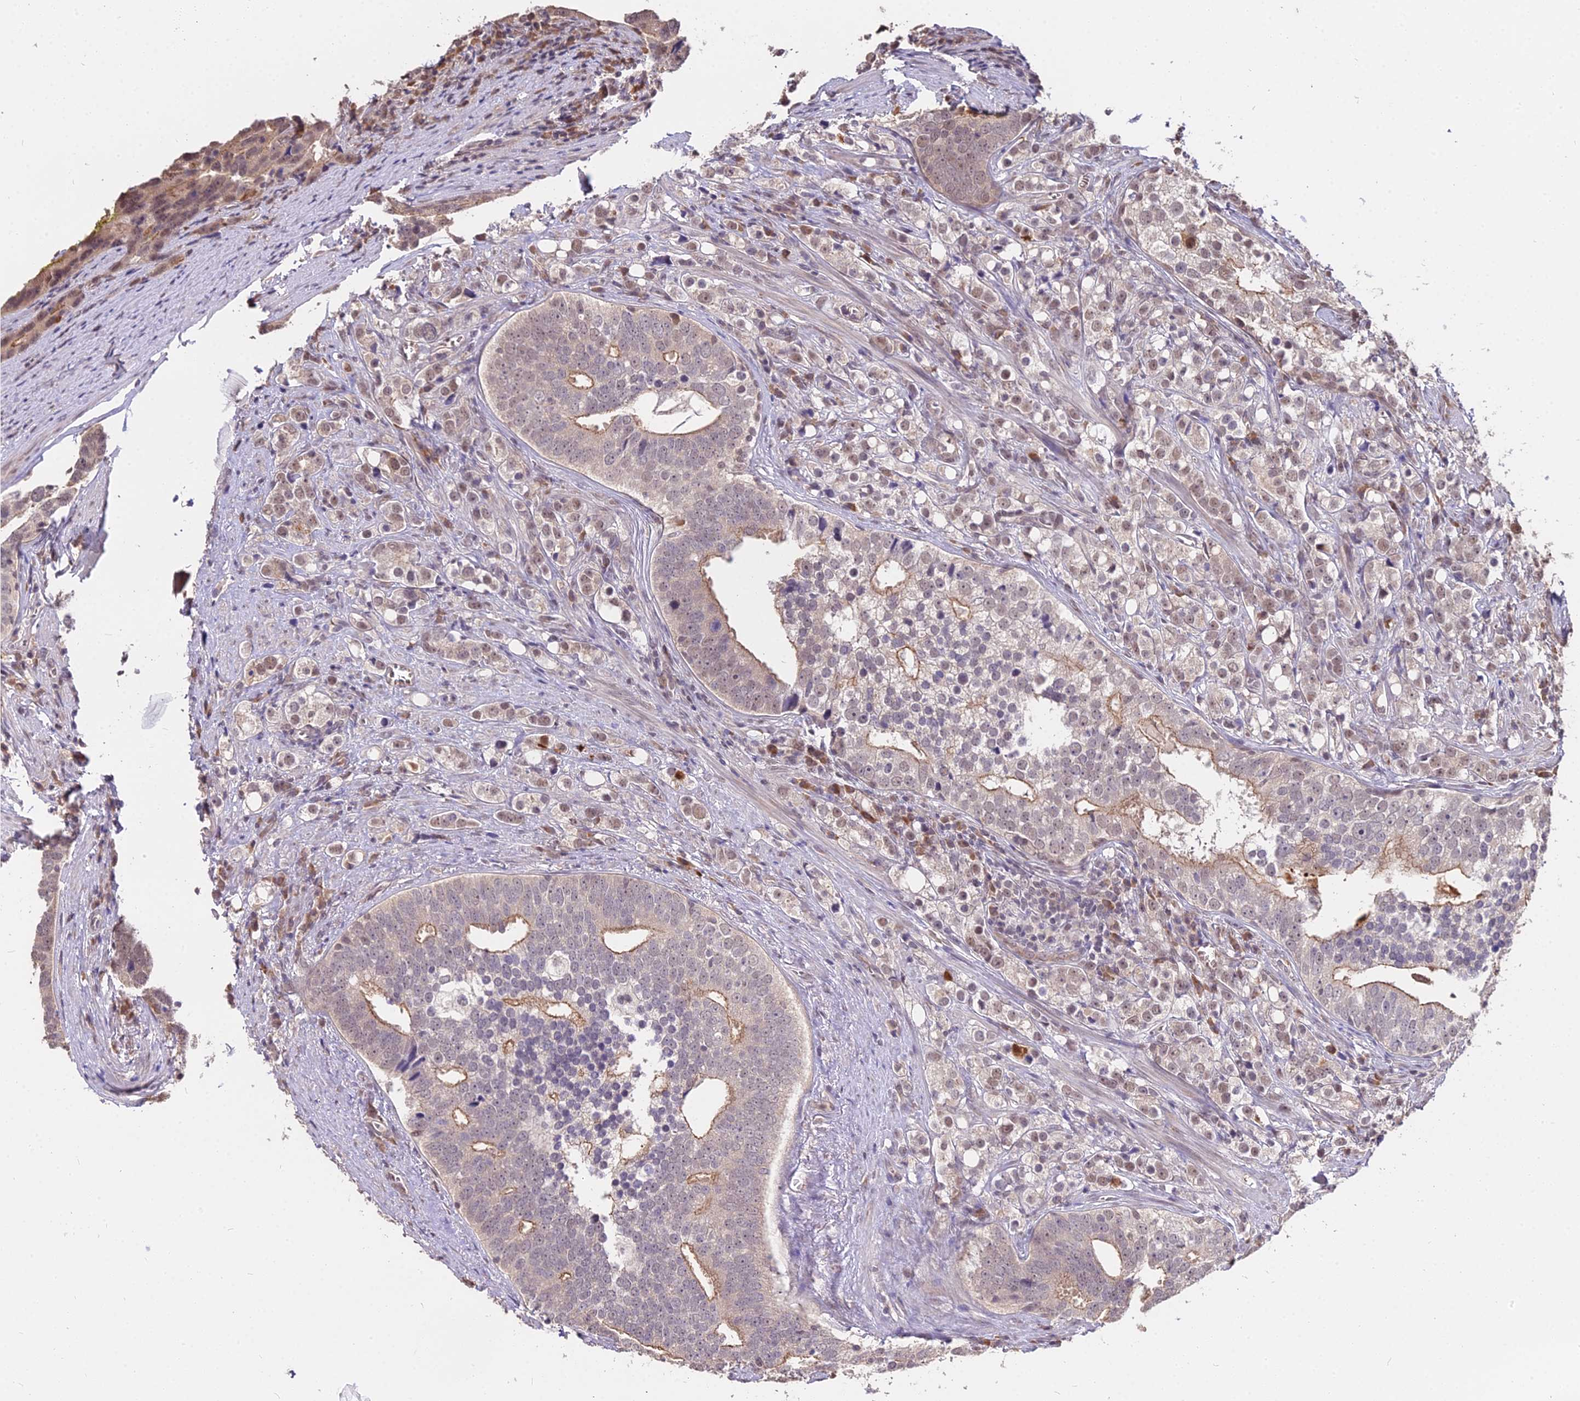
{"staining": {"intensity": "weak", "quantity": "25%-75%", "location": "nuclear"}, "tissue": "prostate cancer", "cell_type": "Tumor cells", "image_type": "cancer", "snomed": [{"axis": "morphology", "description": "Adenocarcinoma, High grade"}, {"axis": "topography", "description": "Prostate"}], "caption": "Immunohistochemical staining of prostate adenocarcinoma (high-grade) demonstrates low levels of weak nuclear positivity in approximately 25%-75% of tumor cells.", "gene": "ZDBF2", "patient": {"sex": "male", "age": 71}}